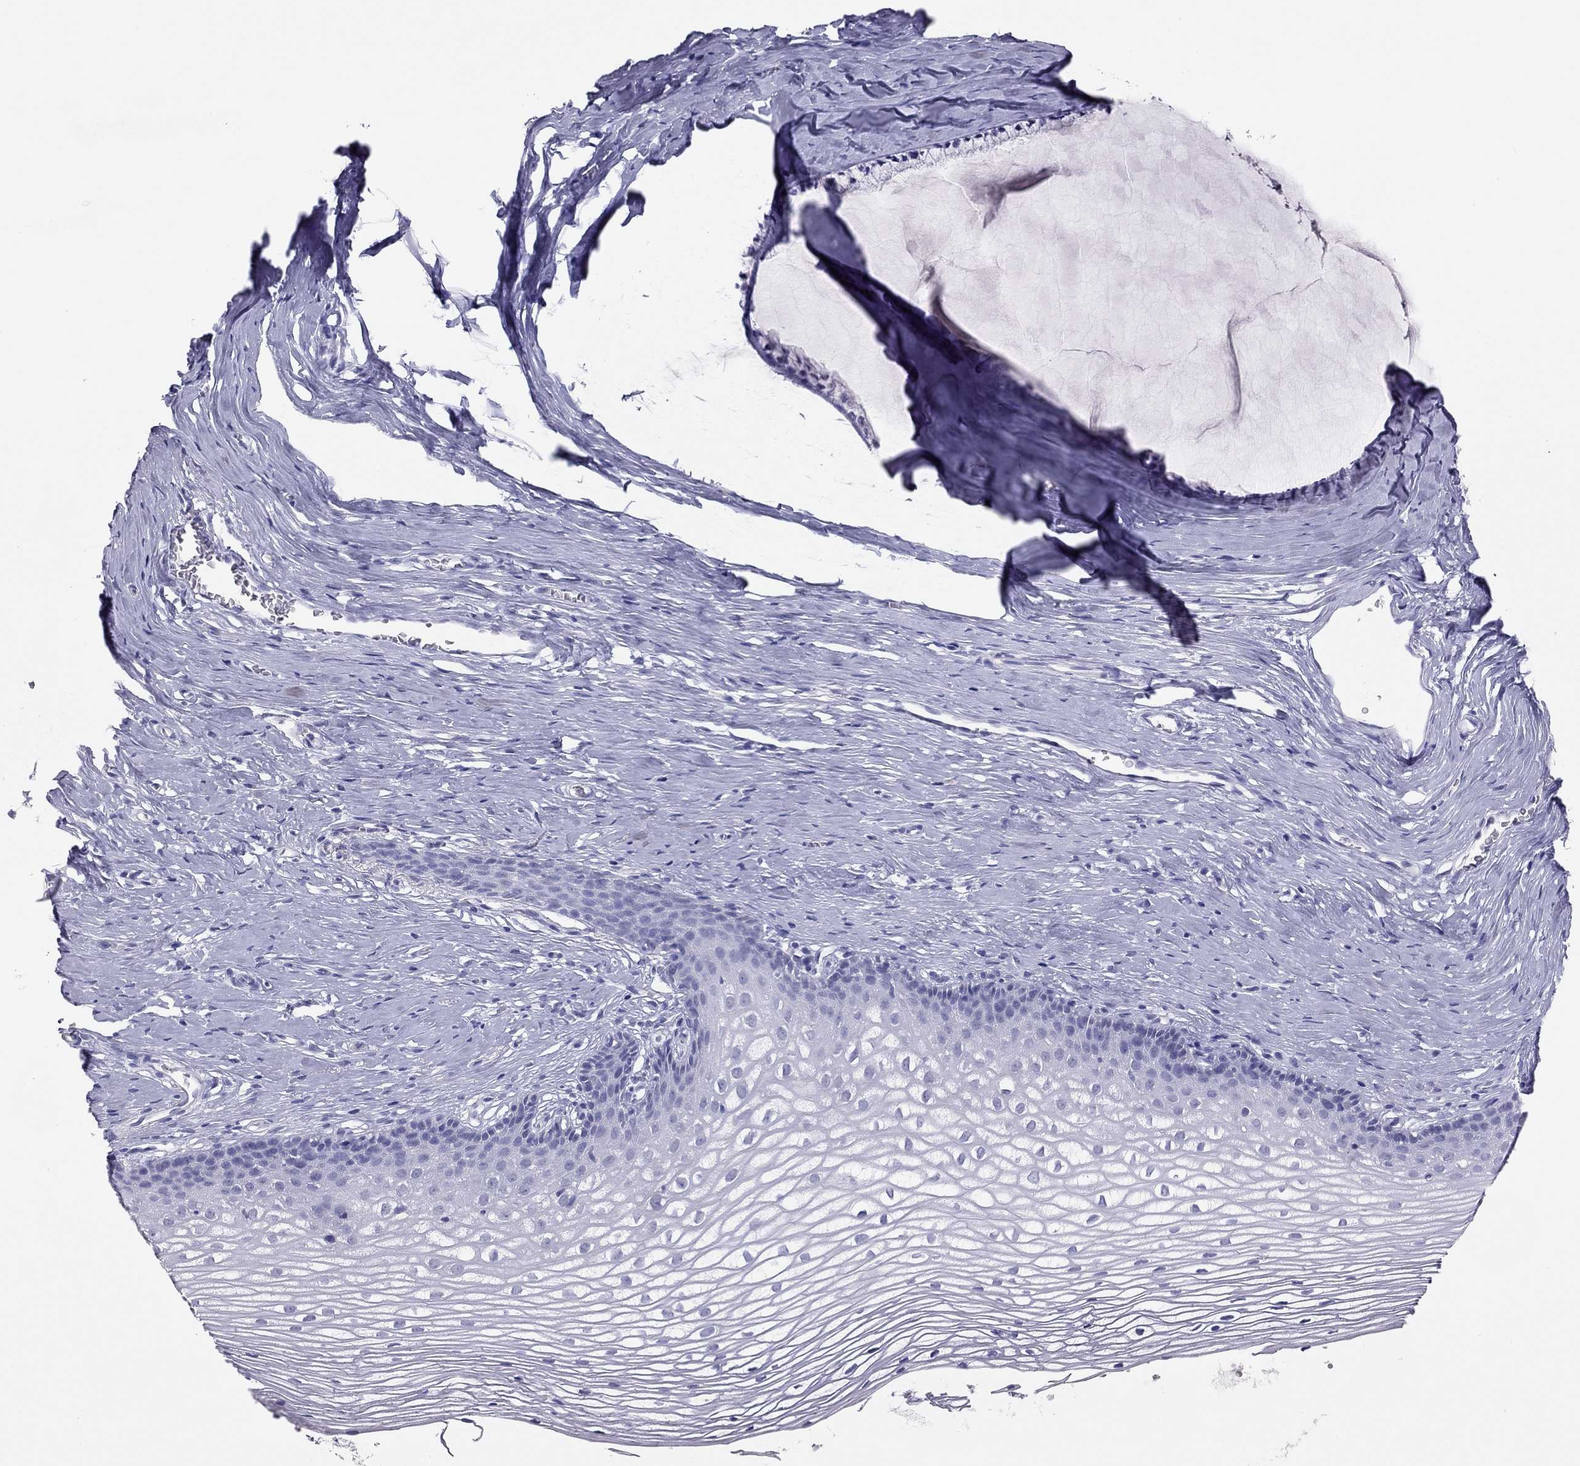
{"staining": {"intensity": "negative", "quantity": "none", "location": "none"}, "tissue": "cervix", "cell_type": "Squamous epithelial cells", "image_type": "normal", "snomed": [{"axis": "morphology", "description": "Normal tissue, NOS"}, {"axis": "topography", "description": "Cervix"}], "caption": "Cervix stained for a protein using IHC reveals no positivity squamous epithelial cells.", "gene": "PHOX2A", "patient": {"sex": "female", "age": 40}}